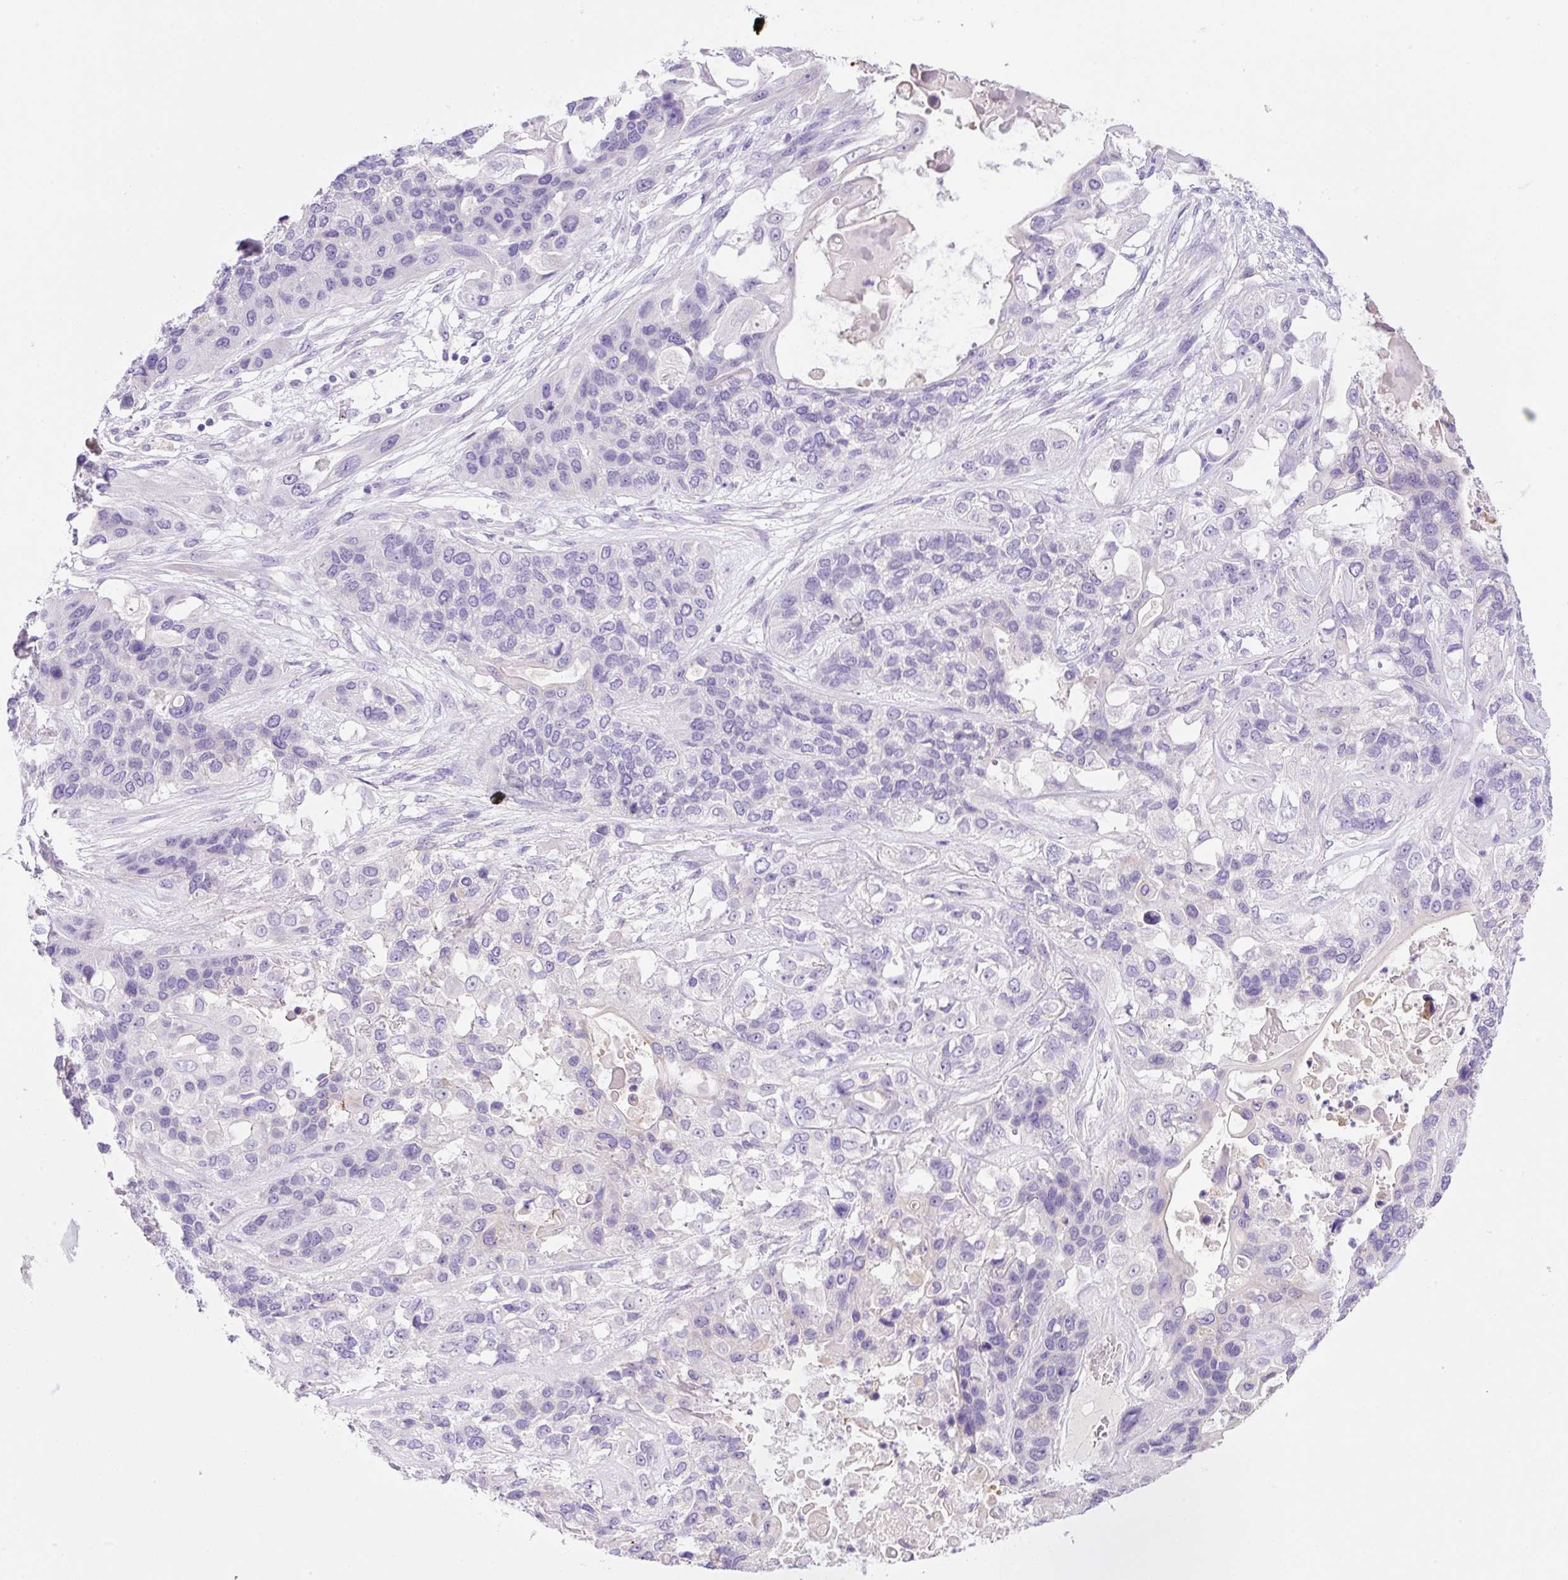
{"staining": {"intensity": "negative", "quantity": "none", "location": "none"}, "tissue": "lung cancer", "cell_type": "Tumor cells", "image_type": "cancer", "snomed": [{"axis": "morphology", "description": "Squamous cell carcinoma, NOS"}, {"axis": "topography", "description": "Lung"}], "caption": "A histopathology image of squamous cell carcinoma (lung) stained for a protein reveals no brown staining in tumor cells. (DAB IHC with hematoxylin counter stain).", "gene": "NDST3", "patient": {"sex": "female", "age": 70}}